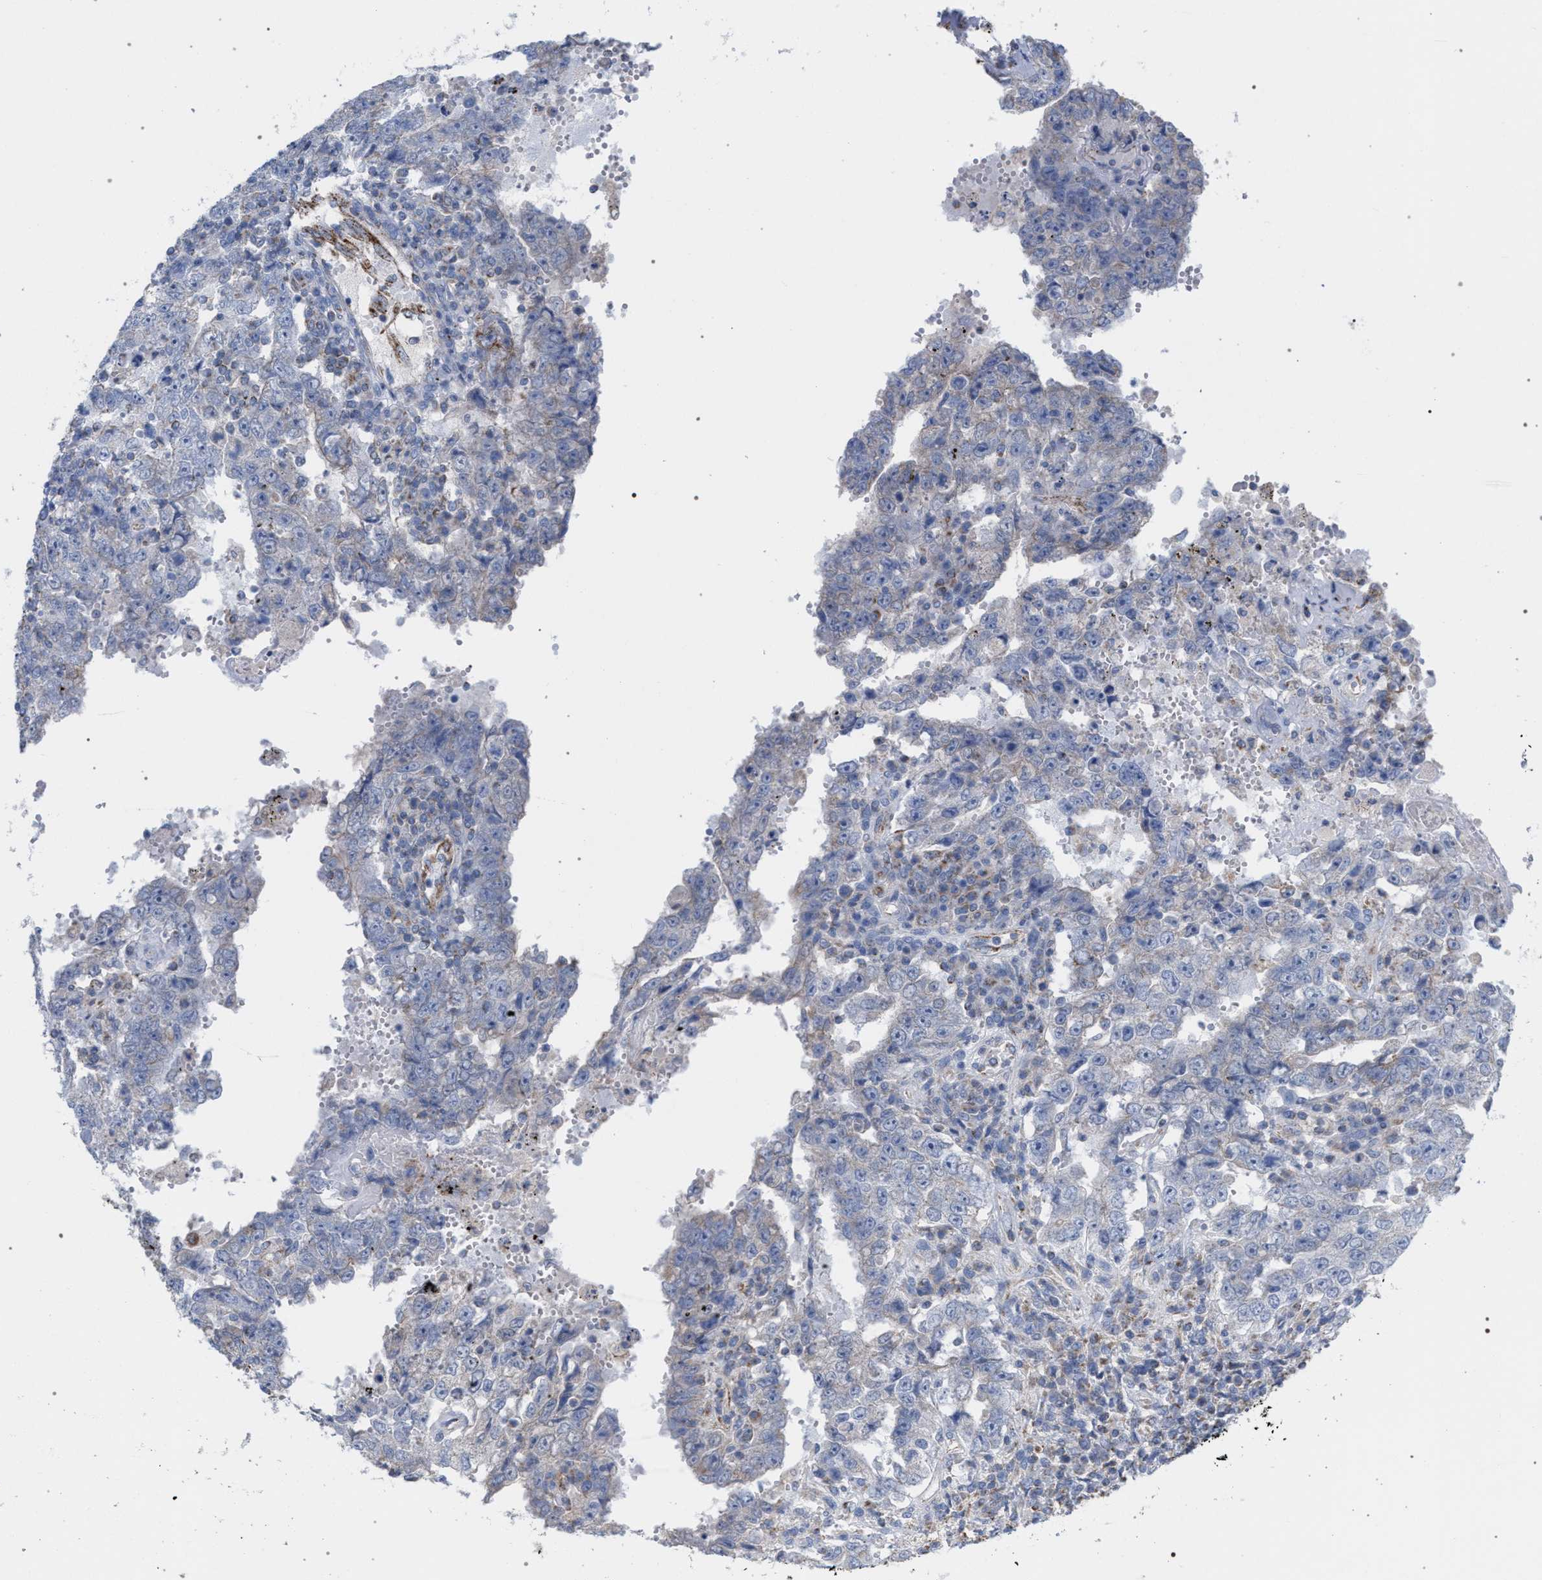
{"staining": {"intensity": "negative", "quantity": "none", "location": "none"}, "tissue": "testis cancer", "cell_type": "Tumor cells", "image_type": "cancer", "snomed": [{"axis": "morphology", "description": "Carcinoma, Embryonal, NOS"}, {"axis": "topography", "description": "Testis"}], "caption": "An immunohistochemistry (IHC) photomicrograph of testis embryonal carcinoma is shown. There is no staining in tumor cells of testis embryonal carcinoma. Nuclei are stained in blue.", "gene": "ECI2", "patient": {"sex": "male", "age": 26}}